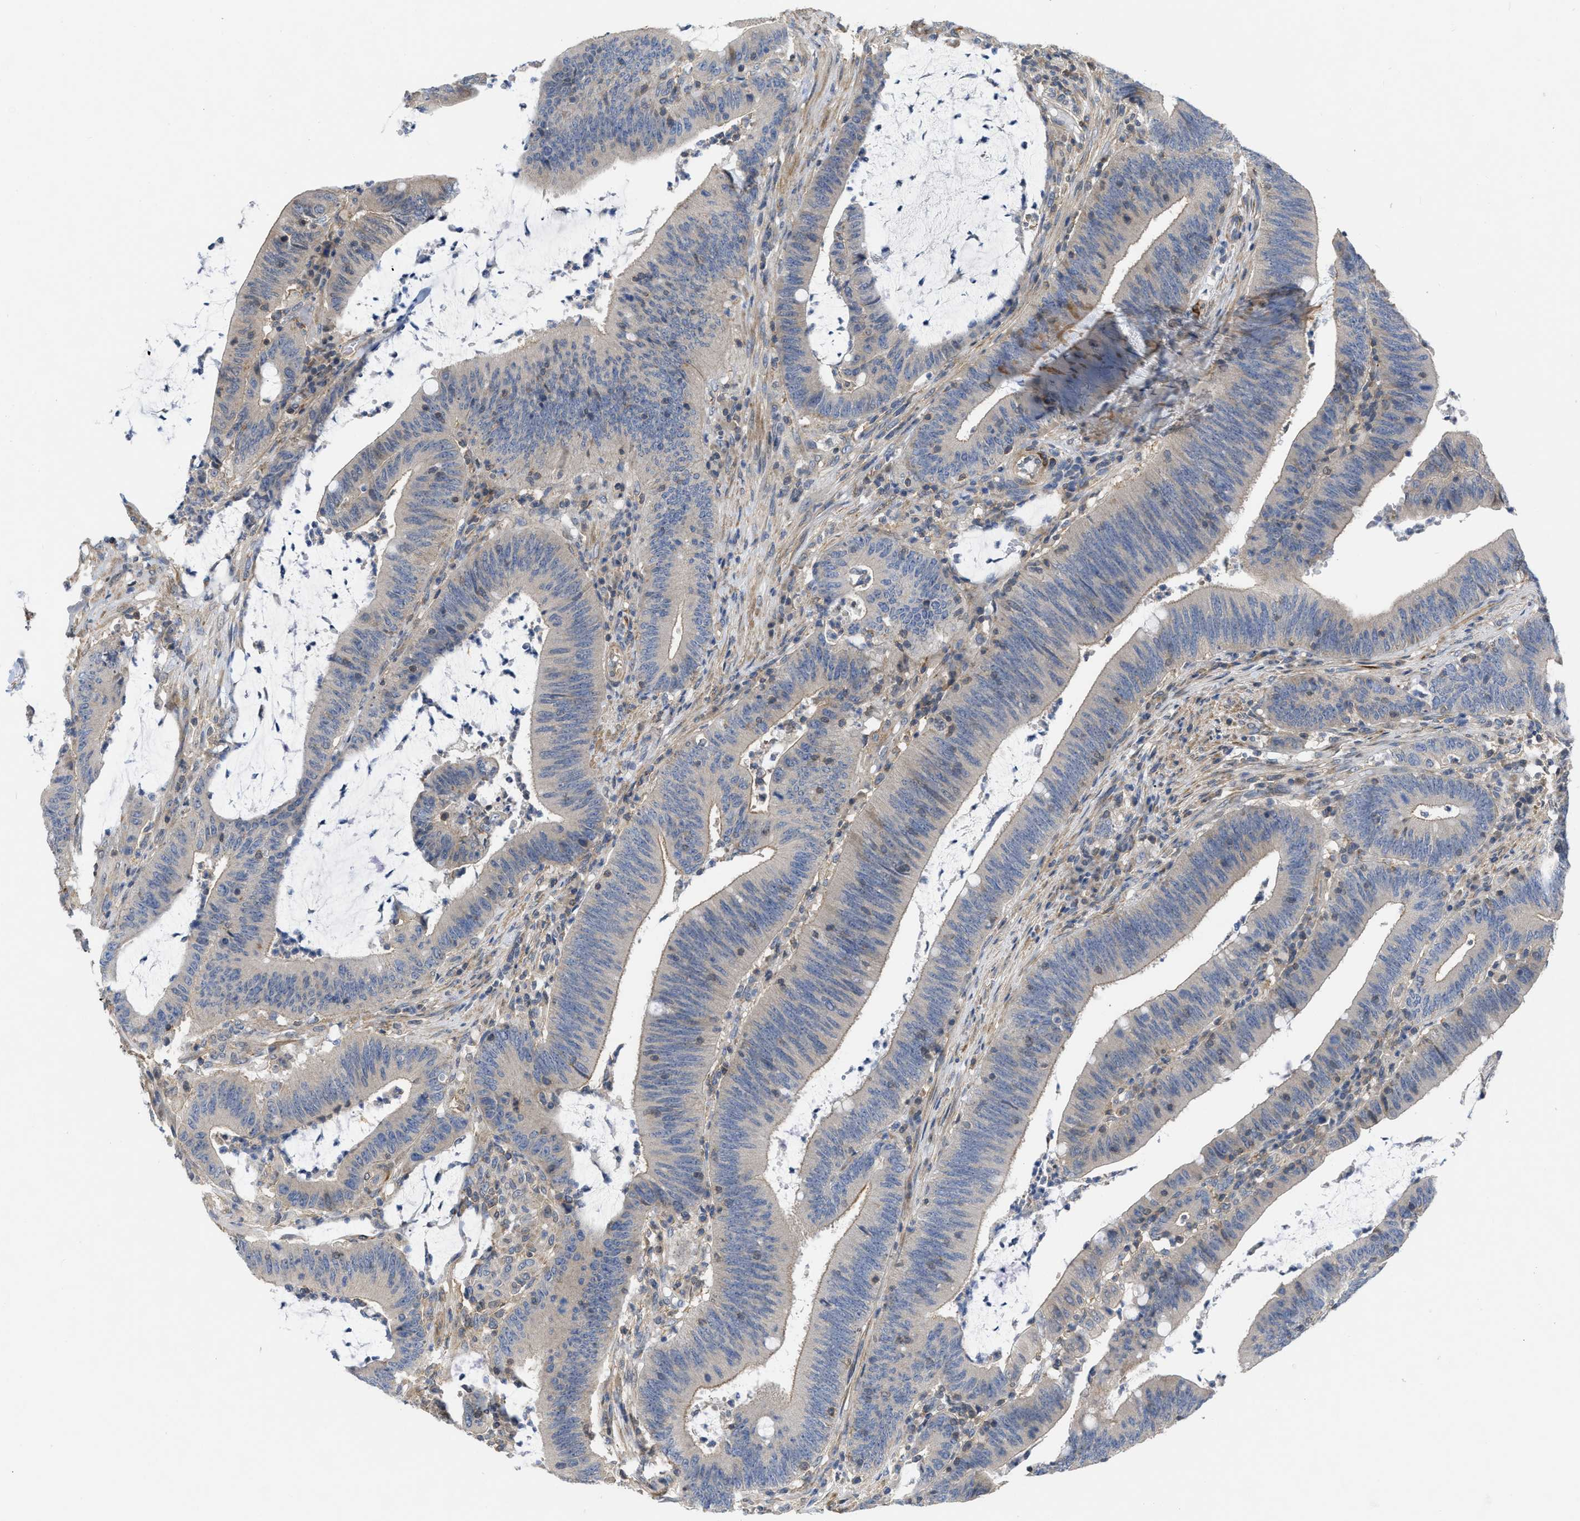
{"staining": {"intensity": "weak", "quantity": "<25%", "location": "cytoplasmic/membranous"}, "tissue": "colorectal cancer", "cell_type": "Tumor cells", "image_type": "cancer", "snomed": [{"axis": "morphology", "description": "Normal tissue, NOS"}, {"axis": "morphology", "description": "Adenocarcinoma, NOS"}, {"axis": "topography", "description": "Rectum"}], "caption": "Colorectal adenocarcinoma was stained to show a protein in brown. There is no significant staining in tumor cells.", "gene": "TMEM131", "patient": {"sex": "female", "age": 66}}